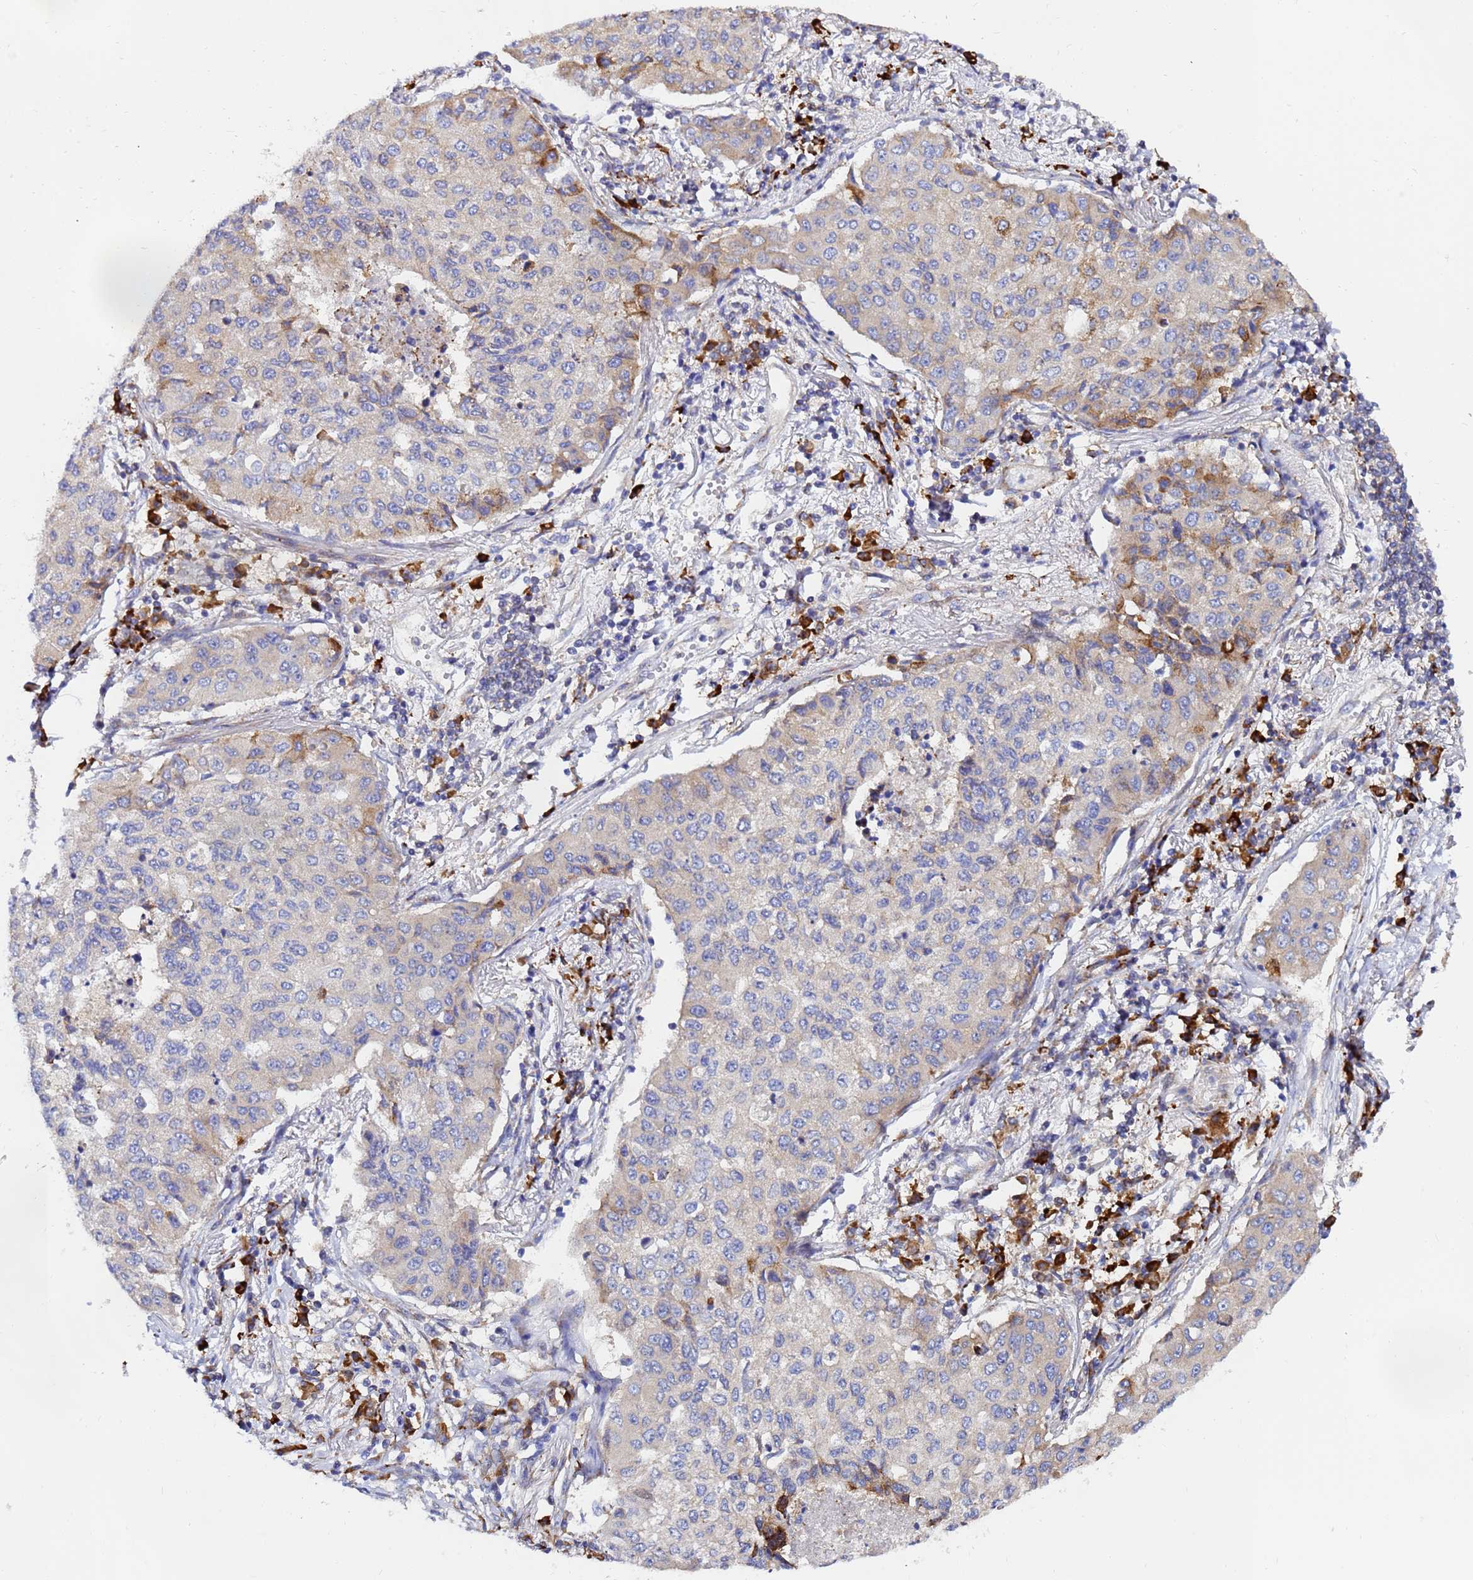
{"staining": {"intensity": "moderate", "quantity": "<25%", "location": "cytoplasmic/membranous"}, "tissue": "lung cancer", "cell_type": "Tumor cells", "image_type": "cancer", "snomed": [{"axis": "morphology", "description": "Squamous cell carcinoma, NOS"}, {"axis": "topography", "description": "Lung"}], "caption": "This histopathology image shows immunohistochemistry staining of squamous cell carcinoma (lung), with low moderate cytoplasmic/membranous expression in approximately <25% of tumor cells.", "gene": "POM121", "patient": {"sex": "male", "age": 74}}